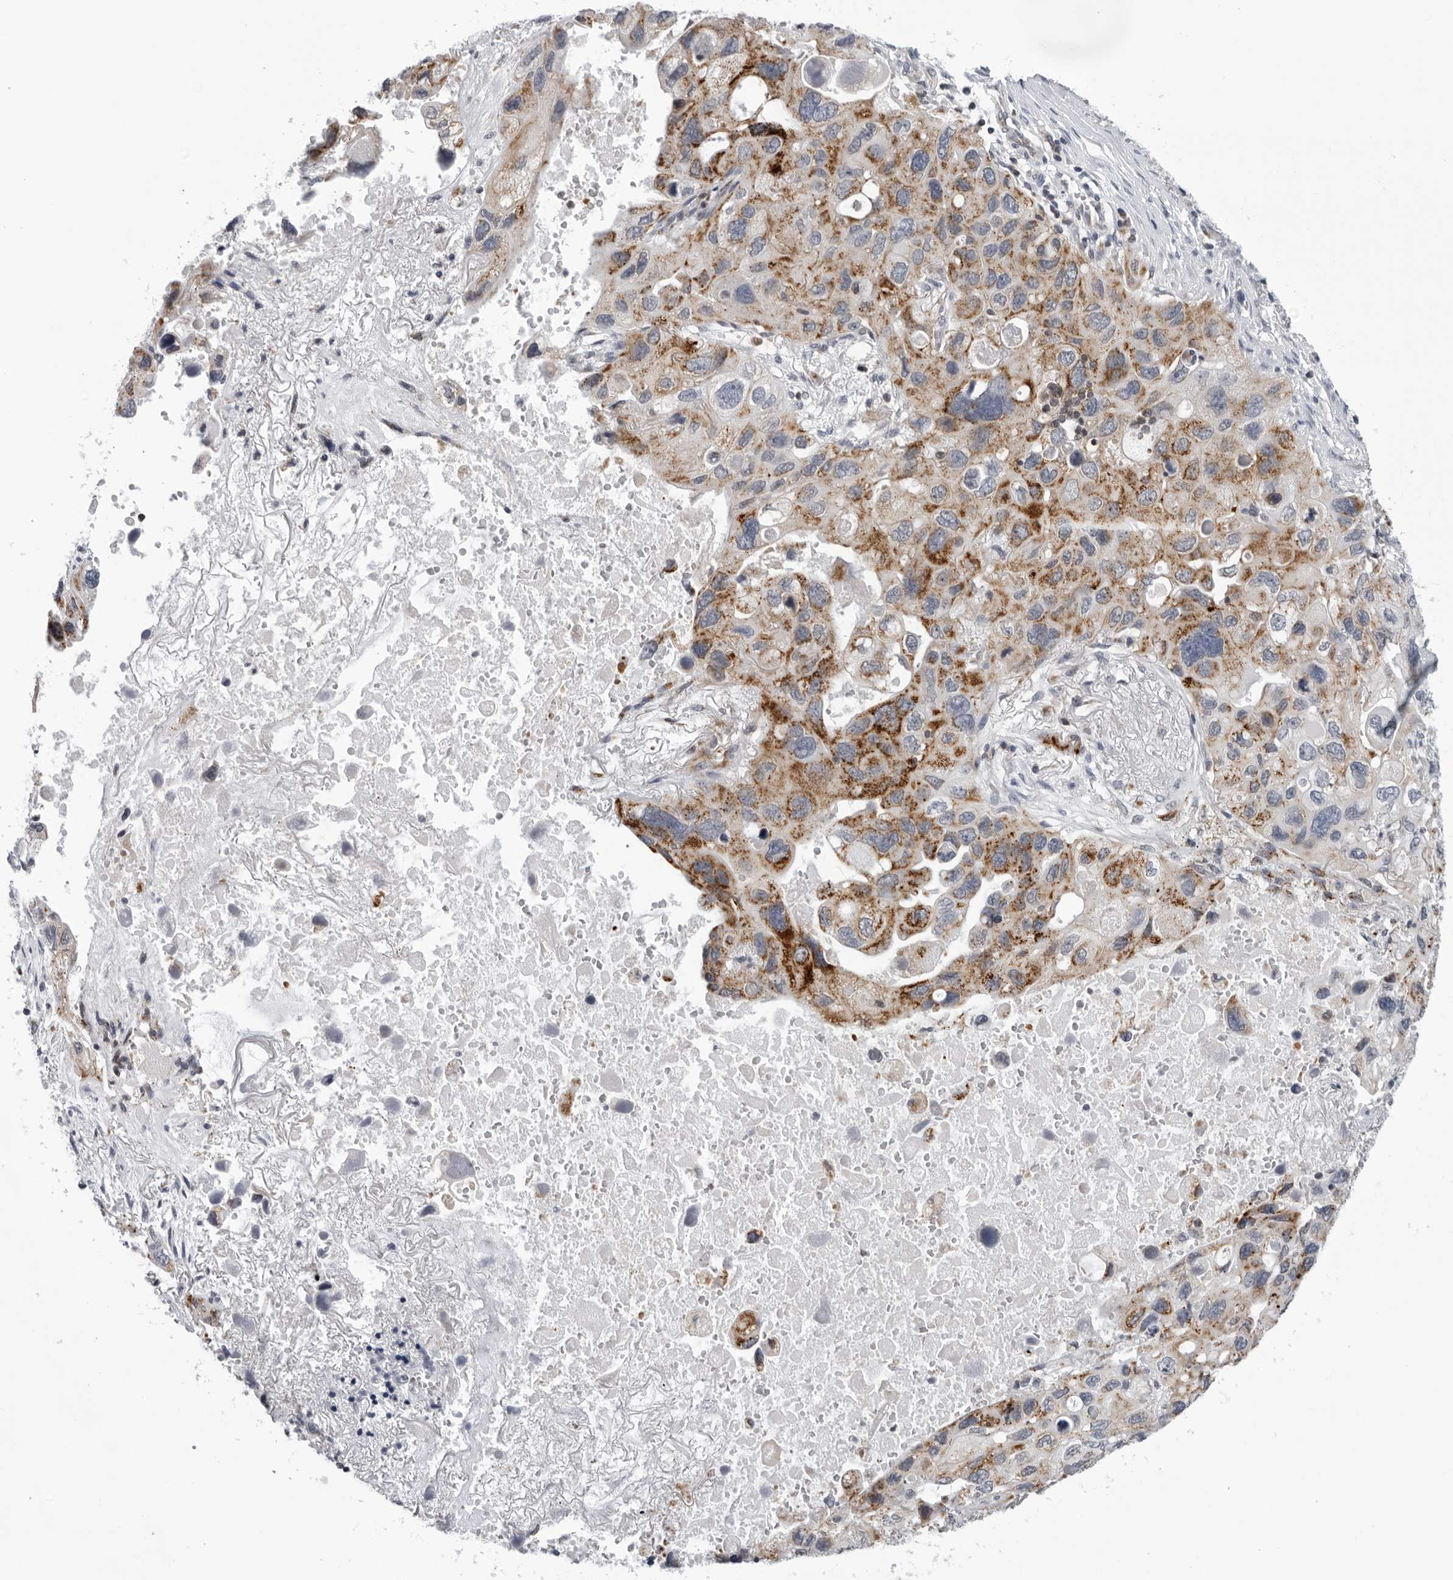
{"staining": {"intensity": "strong", "quantity": "25%-75%", "location": "cytoplasmic/membranous"}, "tissue": "lung cancer", "cell_type": "Tumor cells", "image_type": "cancer", "snomed": [{"axis": "morphology", "description": "Squamous cell carcinoma, NOS"}, {"axis": "topography", "description": "Lung"}], "caption": "Brown immunohistochemical staining in human lung squamous cell carcinoma reveals strong cytoplasmic/membranous expression in about 25%-75% of tumor cells. (Stains: DAB (3,3'-diaminobenzidine) in brown, nuclei in blue, Microscopy: brightfield microscopy at high magnification).", "gene": "CPT2", "patient": {"sex": "female", "age": 73}}